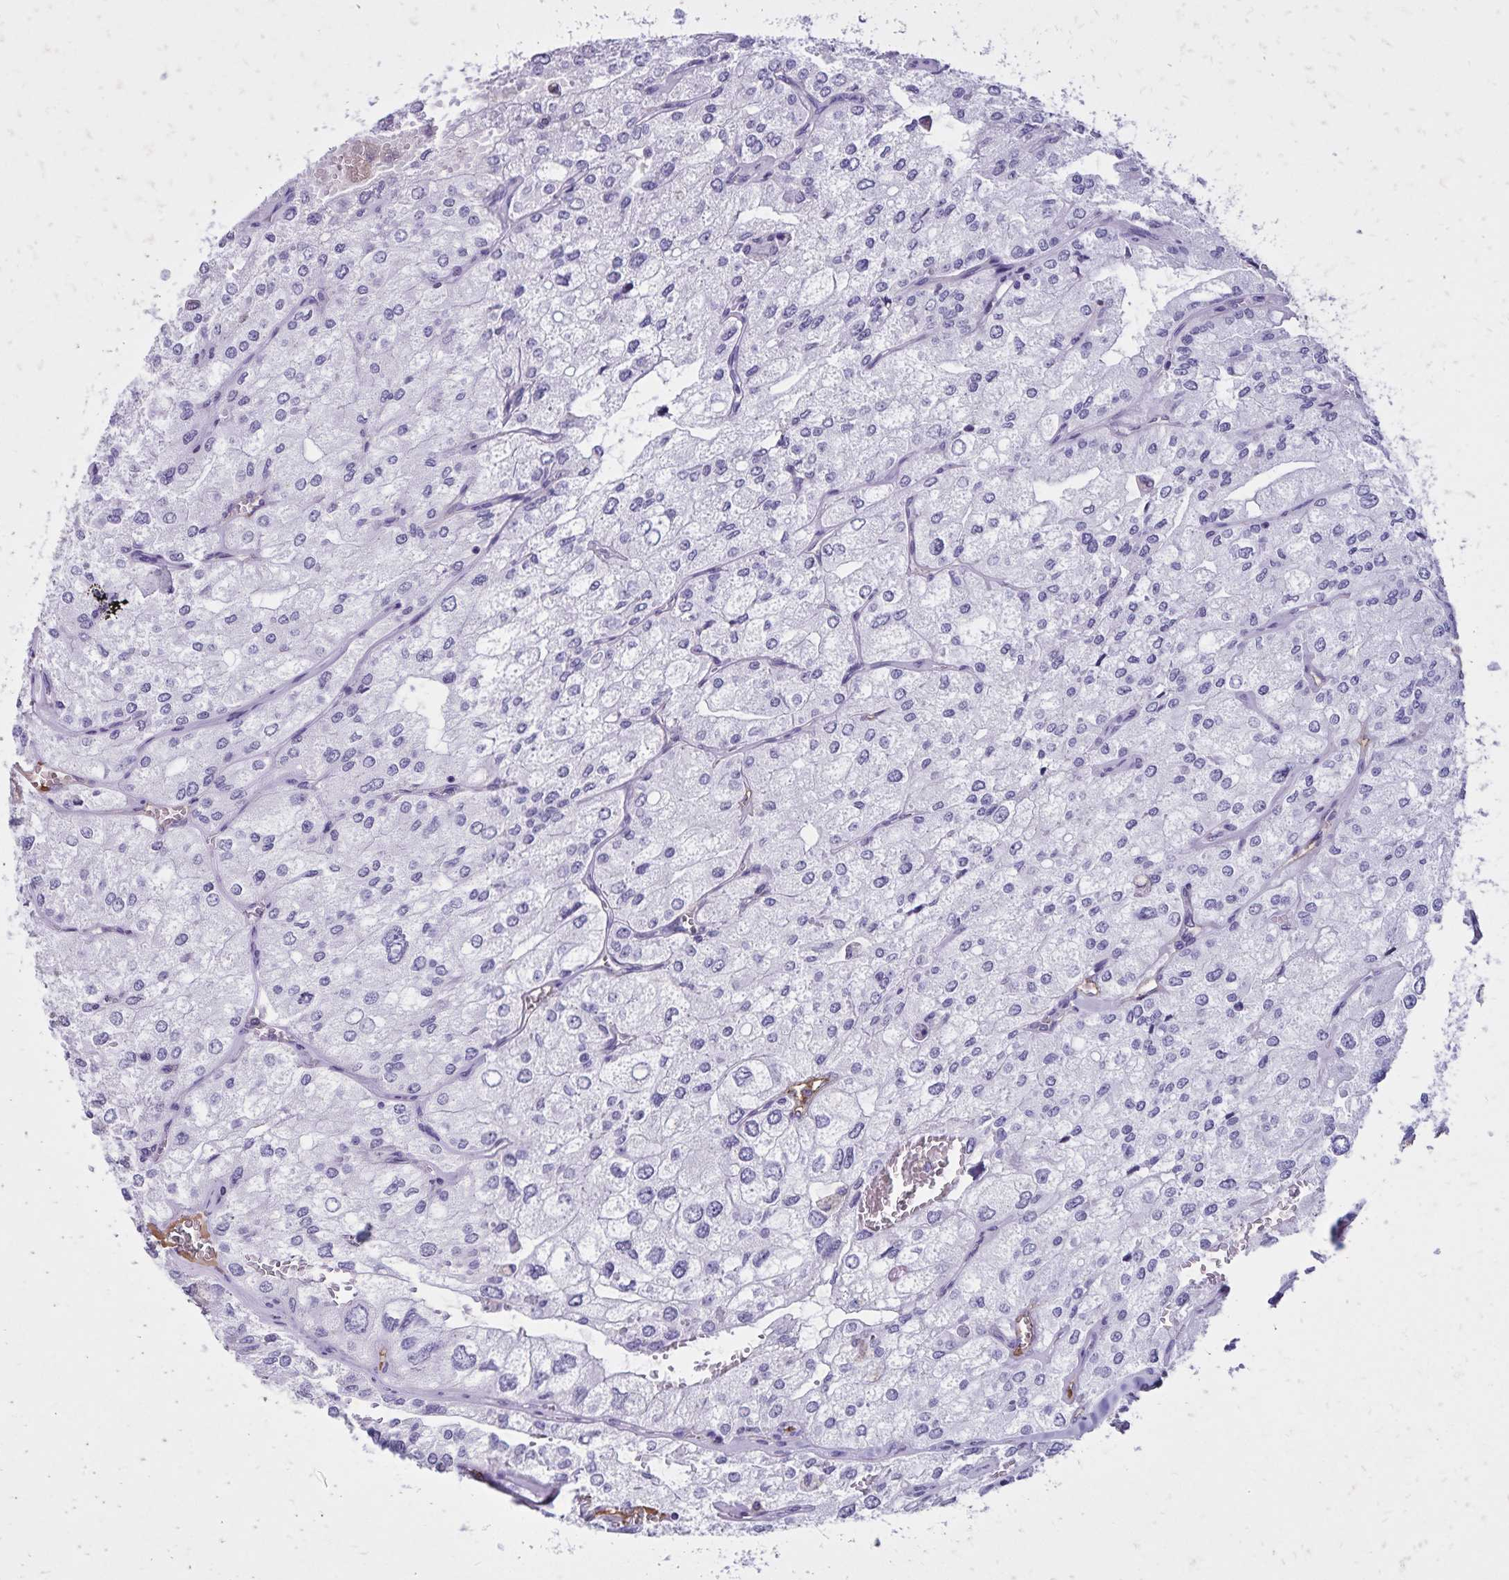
{"staining": {"intensity": "negative", "quantity": "none", "location": "none"}, "tissue": "renal cancer", "cell_type": "Tumor cells", "image_type": "cancer", "snomed": [{"axis": "morphology", "description": "Adenocarcinoma, NOS"}, {"axis": "topography", "description": "Kidney"}], "caption": "Renal cancer (adenocarcinoma) was stained to show a protein in brown. There is no significant positivity in tumor cells.", "gene": "CD27", "patient": {"sex": "female", "age": 70}}